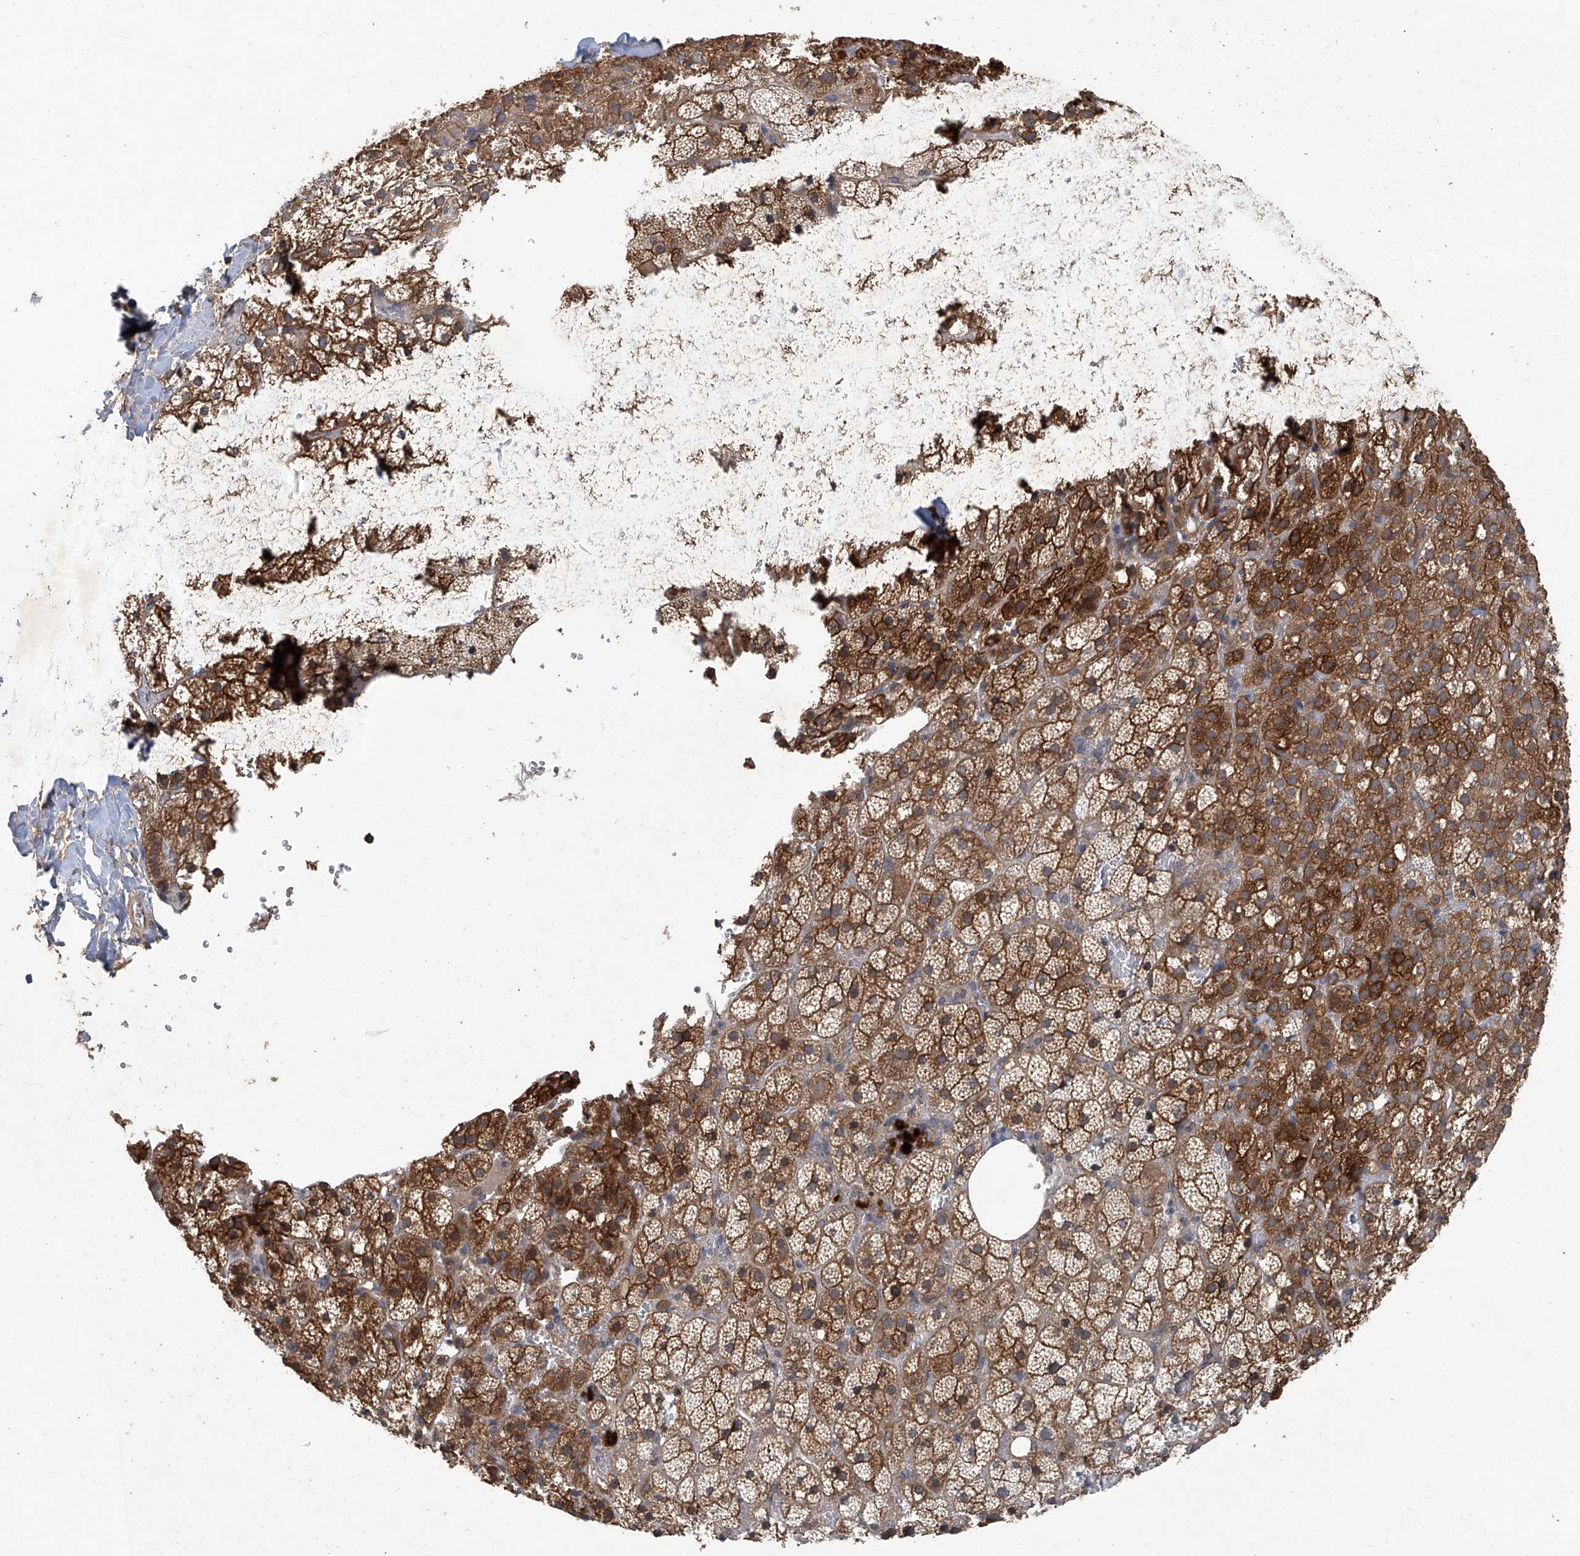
{"staining": {"intensity": "moderate", "quantity": ">75%", "location": "cytoplasmic/membranous"}, "tissue": "adrenal gland", "cell_type": "Glandular cells", "image_type": "normal", "snomed": [{"axis": "morphology", "description": "Normal tissue, NOS"}, {"axis": "topography", "description": "Adrenal gland"}], "caption": "Protein analysis of benign adrenal gland demonstrates moderate cytoplasmic/membranous staining in approximately >75% of glandular cells.", "gene": "ANKRD34A", "patient": {"sex": "female", "age": 59}}